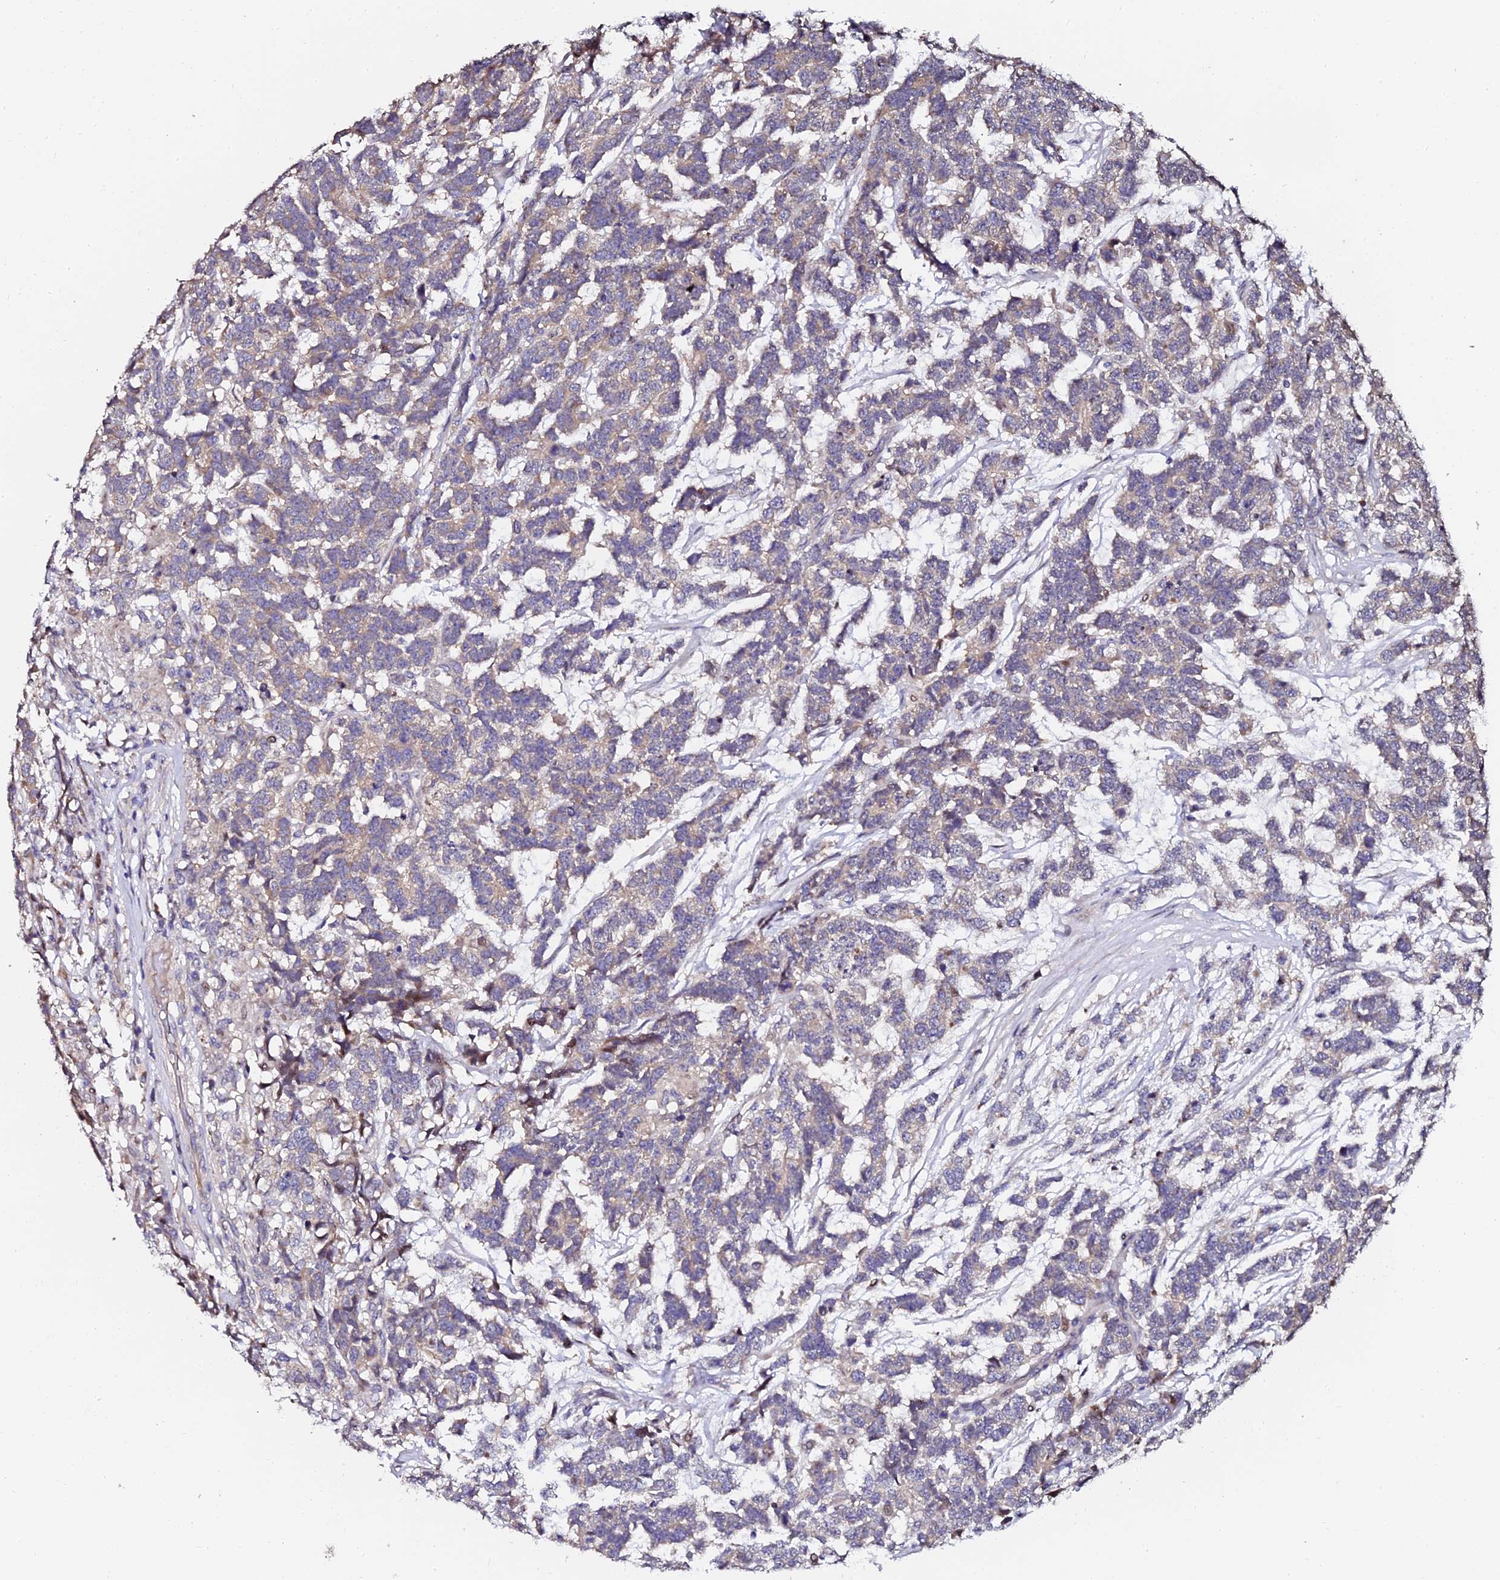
{"staining": {"intensity": "weak", "quantity": "<25%", "location": "cytoplasmic/membranous"}, "tissue": "testis cancer", "cell_type": "Tumor cells", "image_type": "cancer", "snomed": [{"axis": "morphology", "description": "Carcinoma, Embryonal, NOS"}, {"axis": "topography", "description": "Testis"}], "caption": "Image shows no significant protein positivity in tumor cells of embryonal carcinoma (testis).", "gene": "GPN3", "patient": {"sex": "male", "age": 26}}